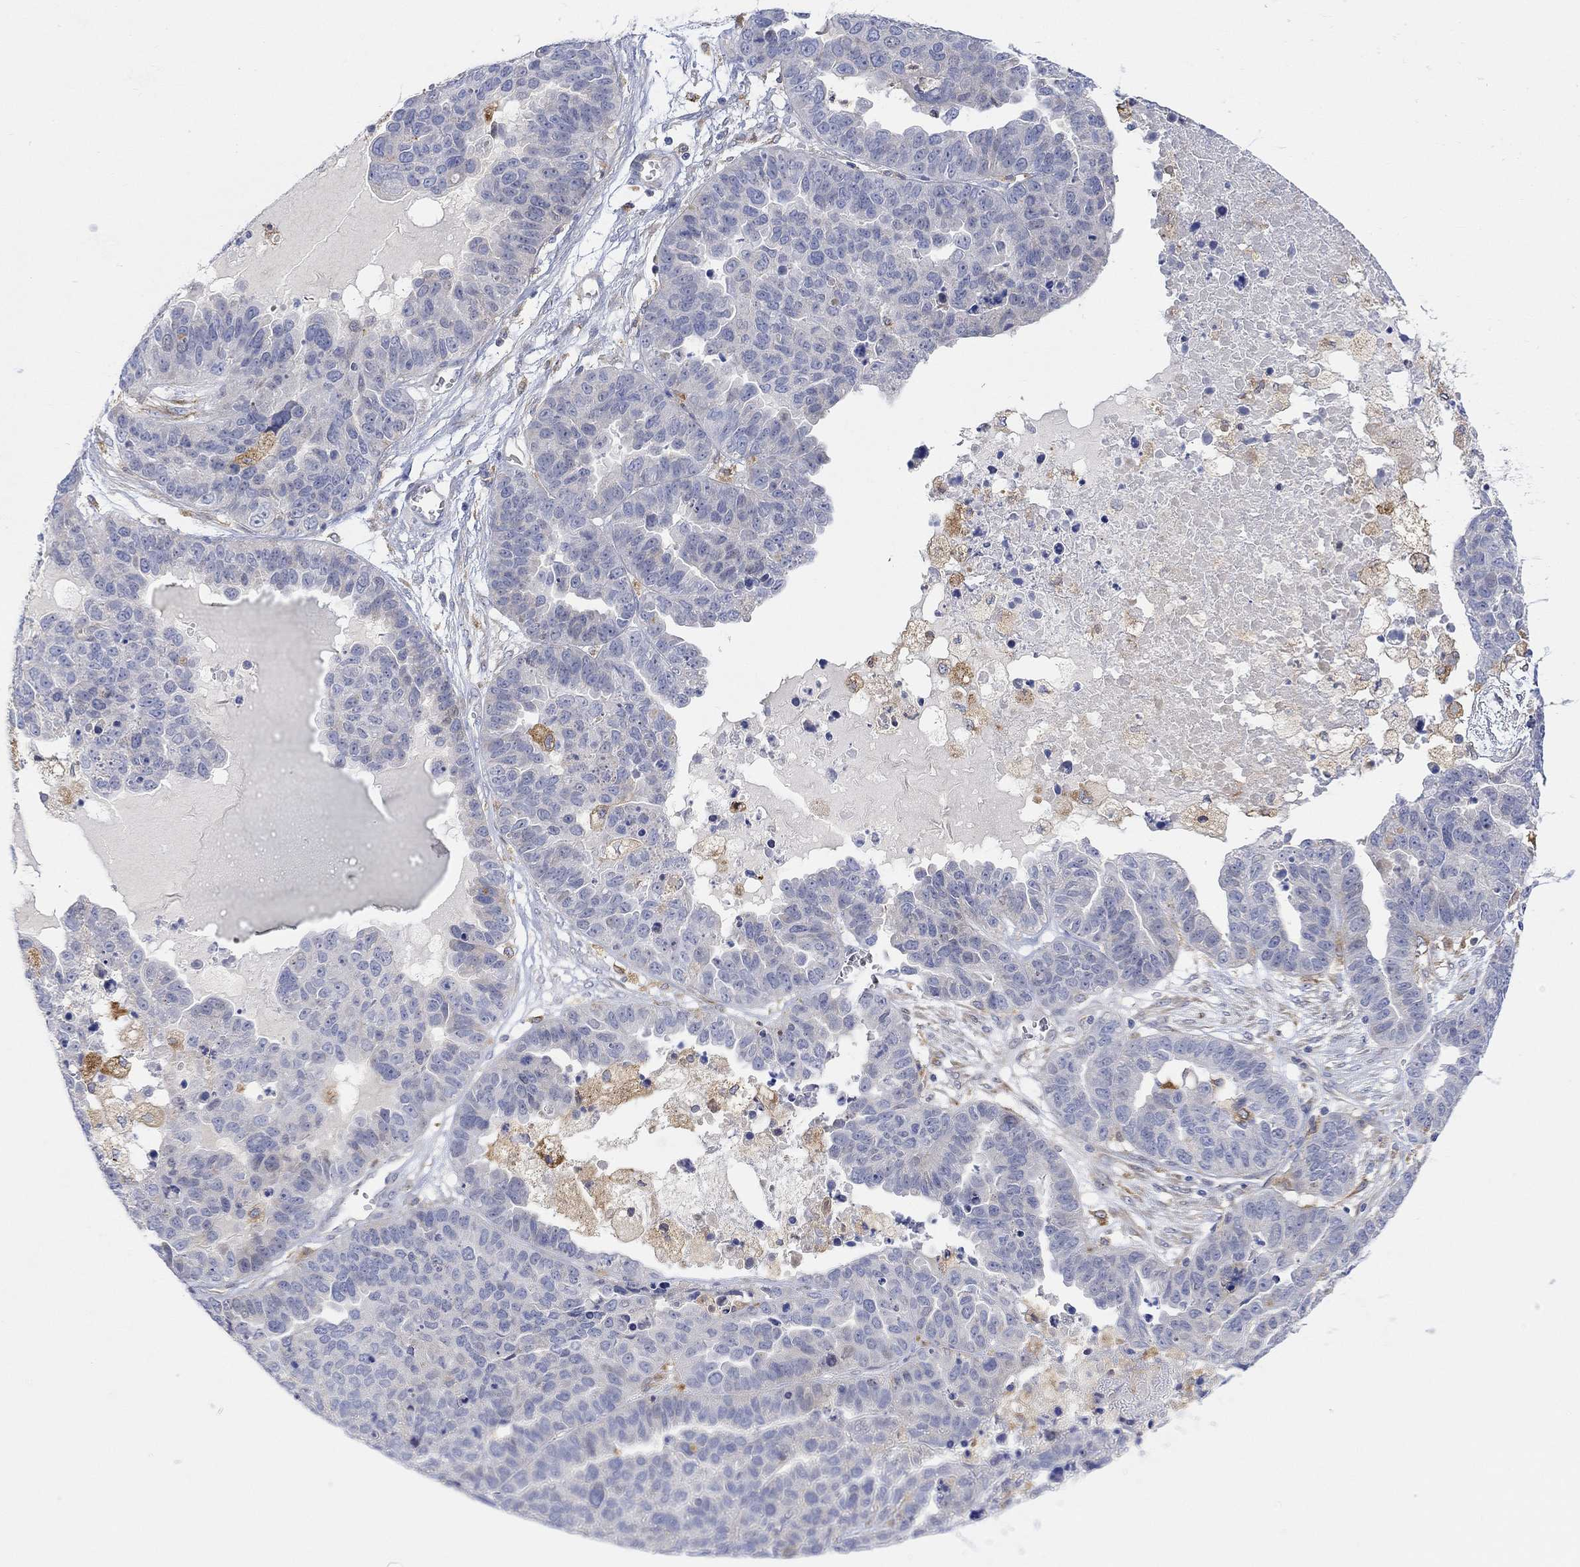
{"staining": {"intensity": "negative", "quantity": "none", "location": "none"}, "tissue": "ovarian cancer", "cell_type": "Tumor cells", "image_type": "cancer", "snomed": [{"axis": "morphology", "description": "Cystadenocarcinoma, serous, NOS"}, {"axis": "topography", "description": "Ovary"}], "caption": "Tumor cells show no significant protein positivity in serous cystadenocarcinoma (ovarian).", "gene": "ACSL1", "patient": {"sex": "female", "age": 87}}